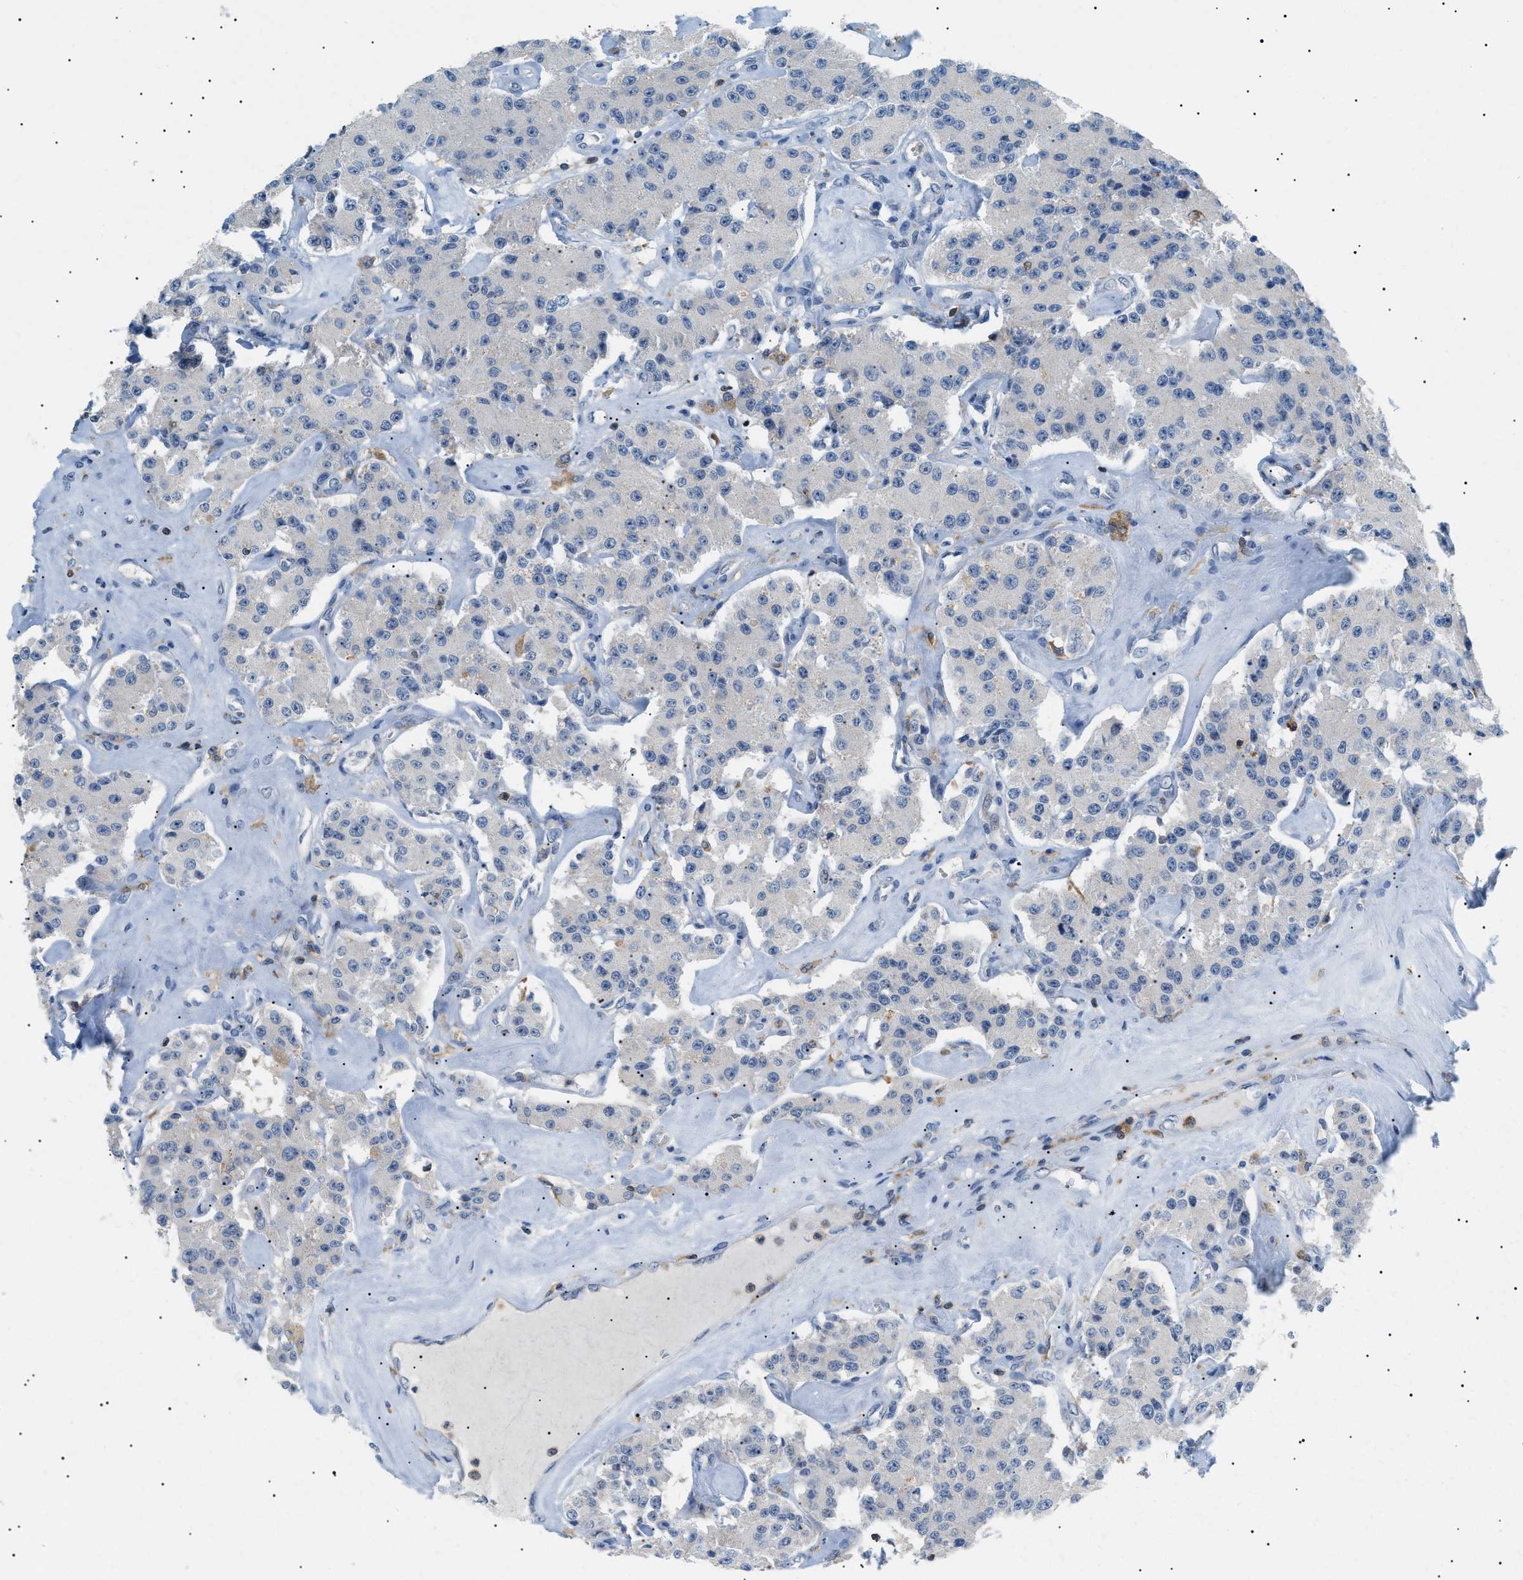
{"staining": {"intensity": "negative", "quantity": "none", "location": "none"}, "tissue": "carcinoid", "cell_type": "Tumor cells", "image_type": "cancer", "snomed": [{"axis": "morphology", "description": "Carcinoid, malignant, NOS"}, {"axis": "topography", "description": "Pancreas"}], "caption": "Immunohistochemistry of human carcinoid (malignant) shows no expression in tumor cells.", "gene": "INPP5D", "patient": {"sex": "male", "age": 41}}